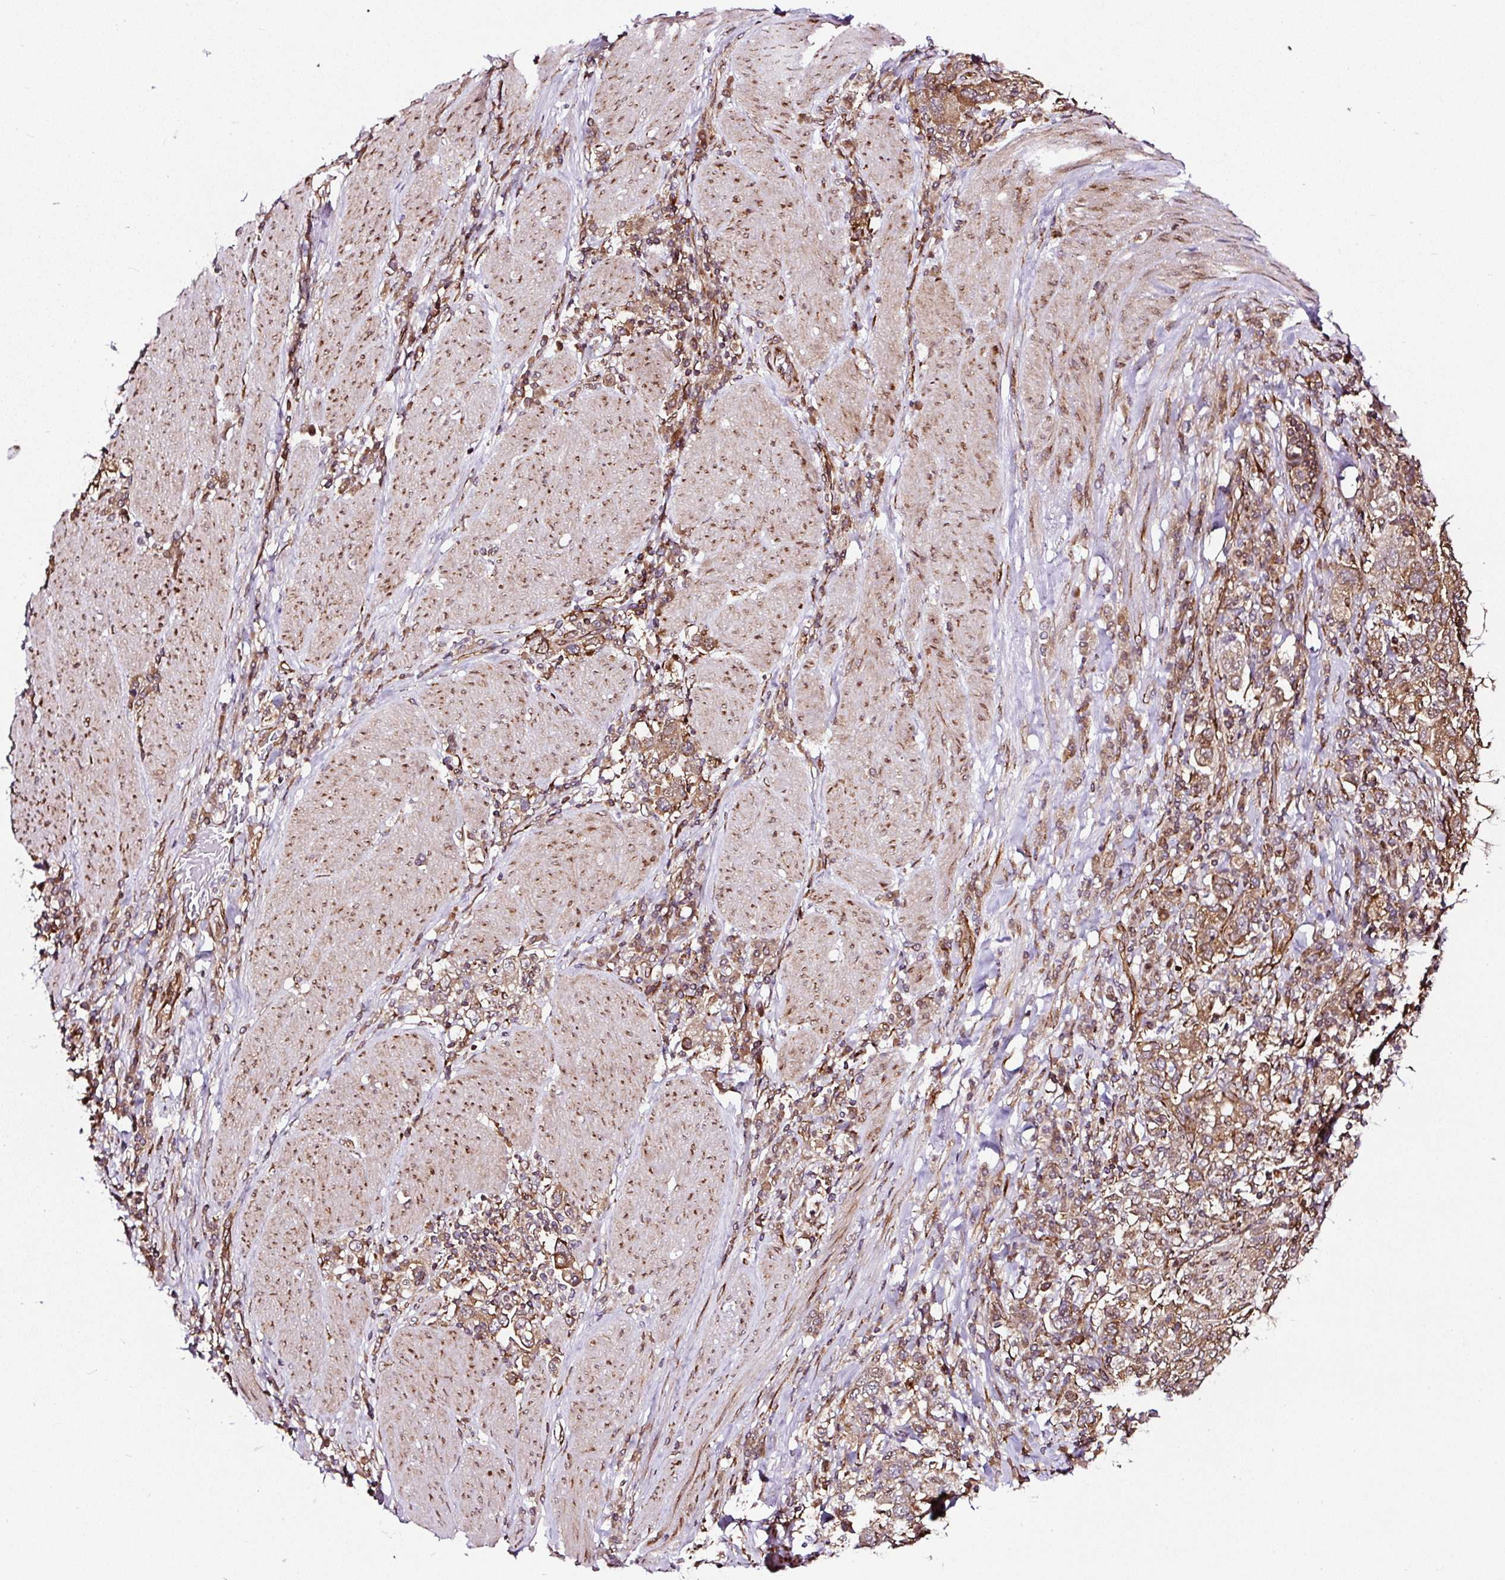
{"staining": {"intensity": "moderate", "quantity": ">75%", "location": "cytoplasmic/membranous"}, "tissue": "stomach cancer", "cell_type": "Tumor cells", "image_type": "cancer", "snomed": [{"axis": "morphology", "description": "Adenocarcinoma, NOS"}, {"axis": "topography", "description": "Stomach, upper"}, {"axis": "topography", "description": "Stomach"}], "caption": "IHC (DAB) staining of stomach cancer (adenocarcinoma) displays moderate cytoplasmic/membranous protein positivity in about >75% of tumor cells.", "gene": "KDM4E", "patient": {"sex": "male", "age": 62}}